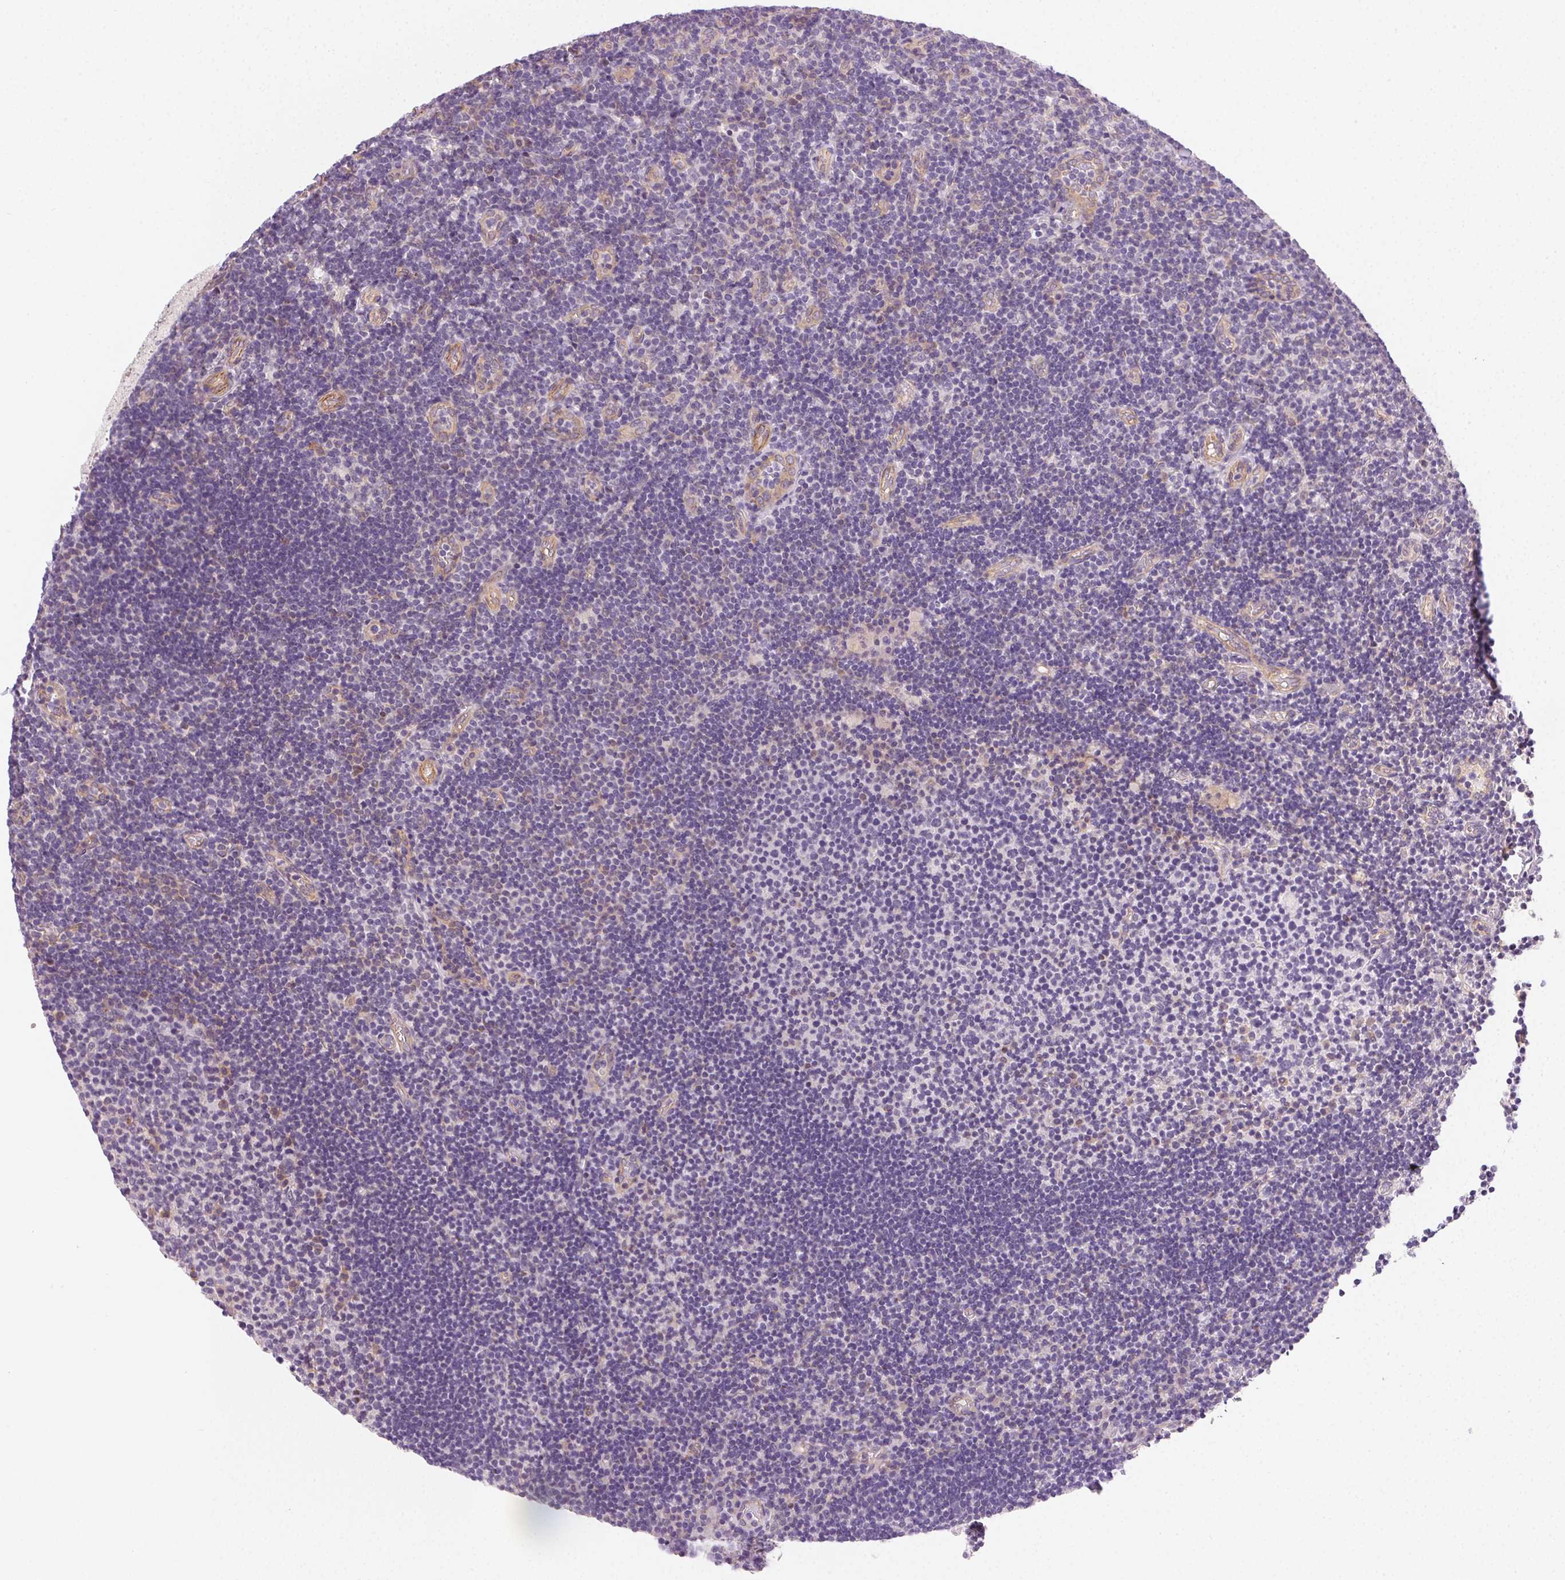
{"staining": {"intensity": "negative", "quantity": "none", "location": "none"}, "tissue": "tonsil", "cell_type": "Germinal center cells", "image_type": "normal", "snomed": [{"axis": "morphology", "description": "Normal tissue, NOS"}, {"axis": "topography", "description": "Tonsil"}], "caption": "Immunohistochemical staining of normal human tonsil demonstrates no significant staining in germinal center cells.", "gene": "CSN1S1", "patient": {"sex": "female", "age": 10}}